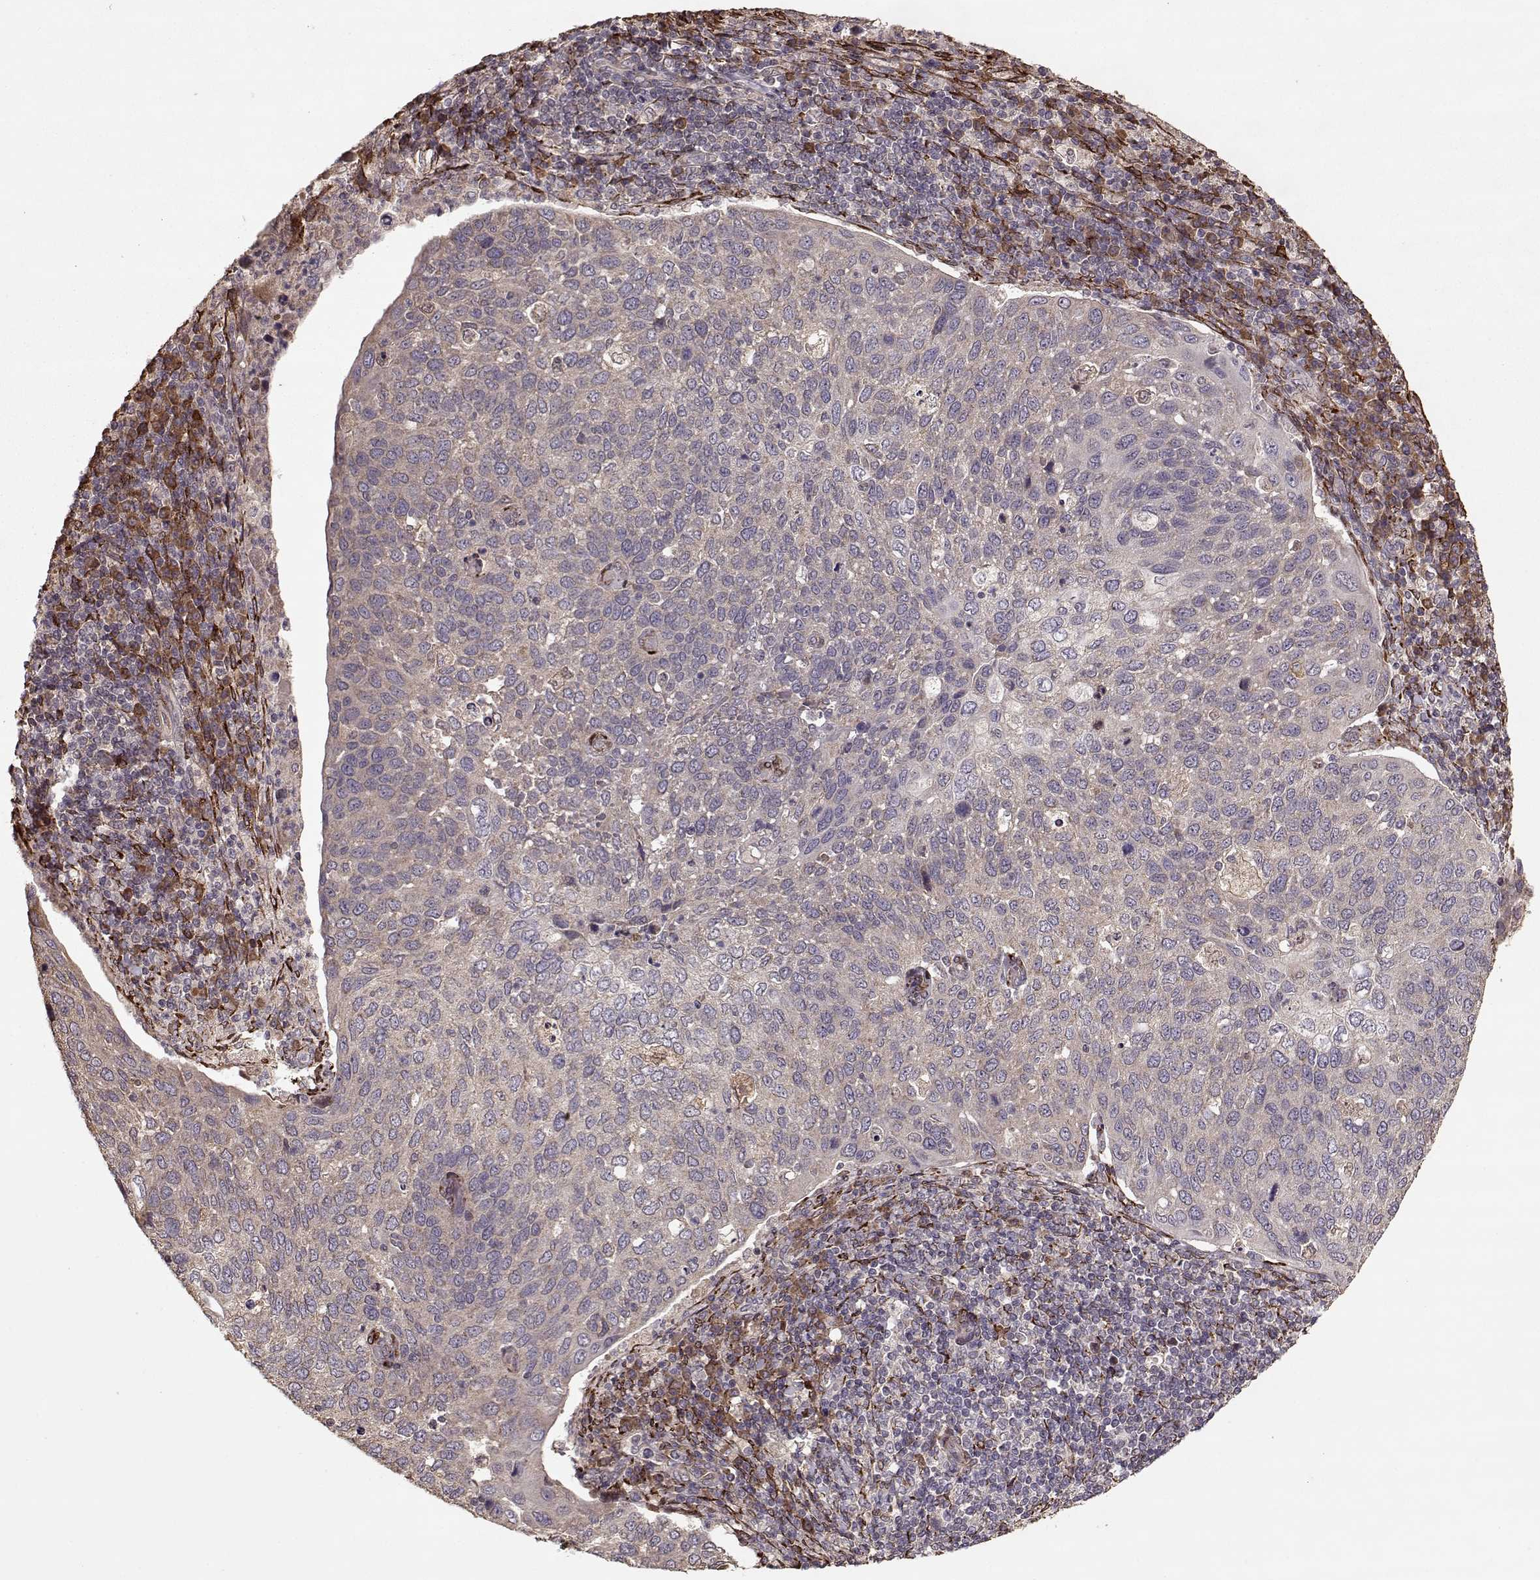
{"staining": {"intensity": "weak", "quantity": "<25%", "location": "cytoplasmic/membranous"}, "tissue": "cervical cancer", "cell_type": "Tumor cells", "image_type": "cancer", "snomed": [{"axis": "morphology", "description": "Squamous cell carcinoma, NOS"}, {"axis": "topography", "description": "Cervix"}], "caption": "High power microscopy micrograph of an immunohistochemistry (IHC) photomicrograph of cervical cancer, revealing no significant positivity in tumor cells.", "gene": "IMMP1L", "patient": {"sex": "female", "age": 54}}